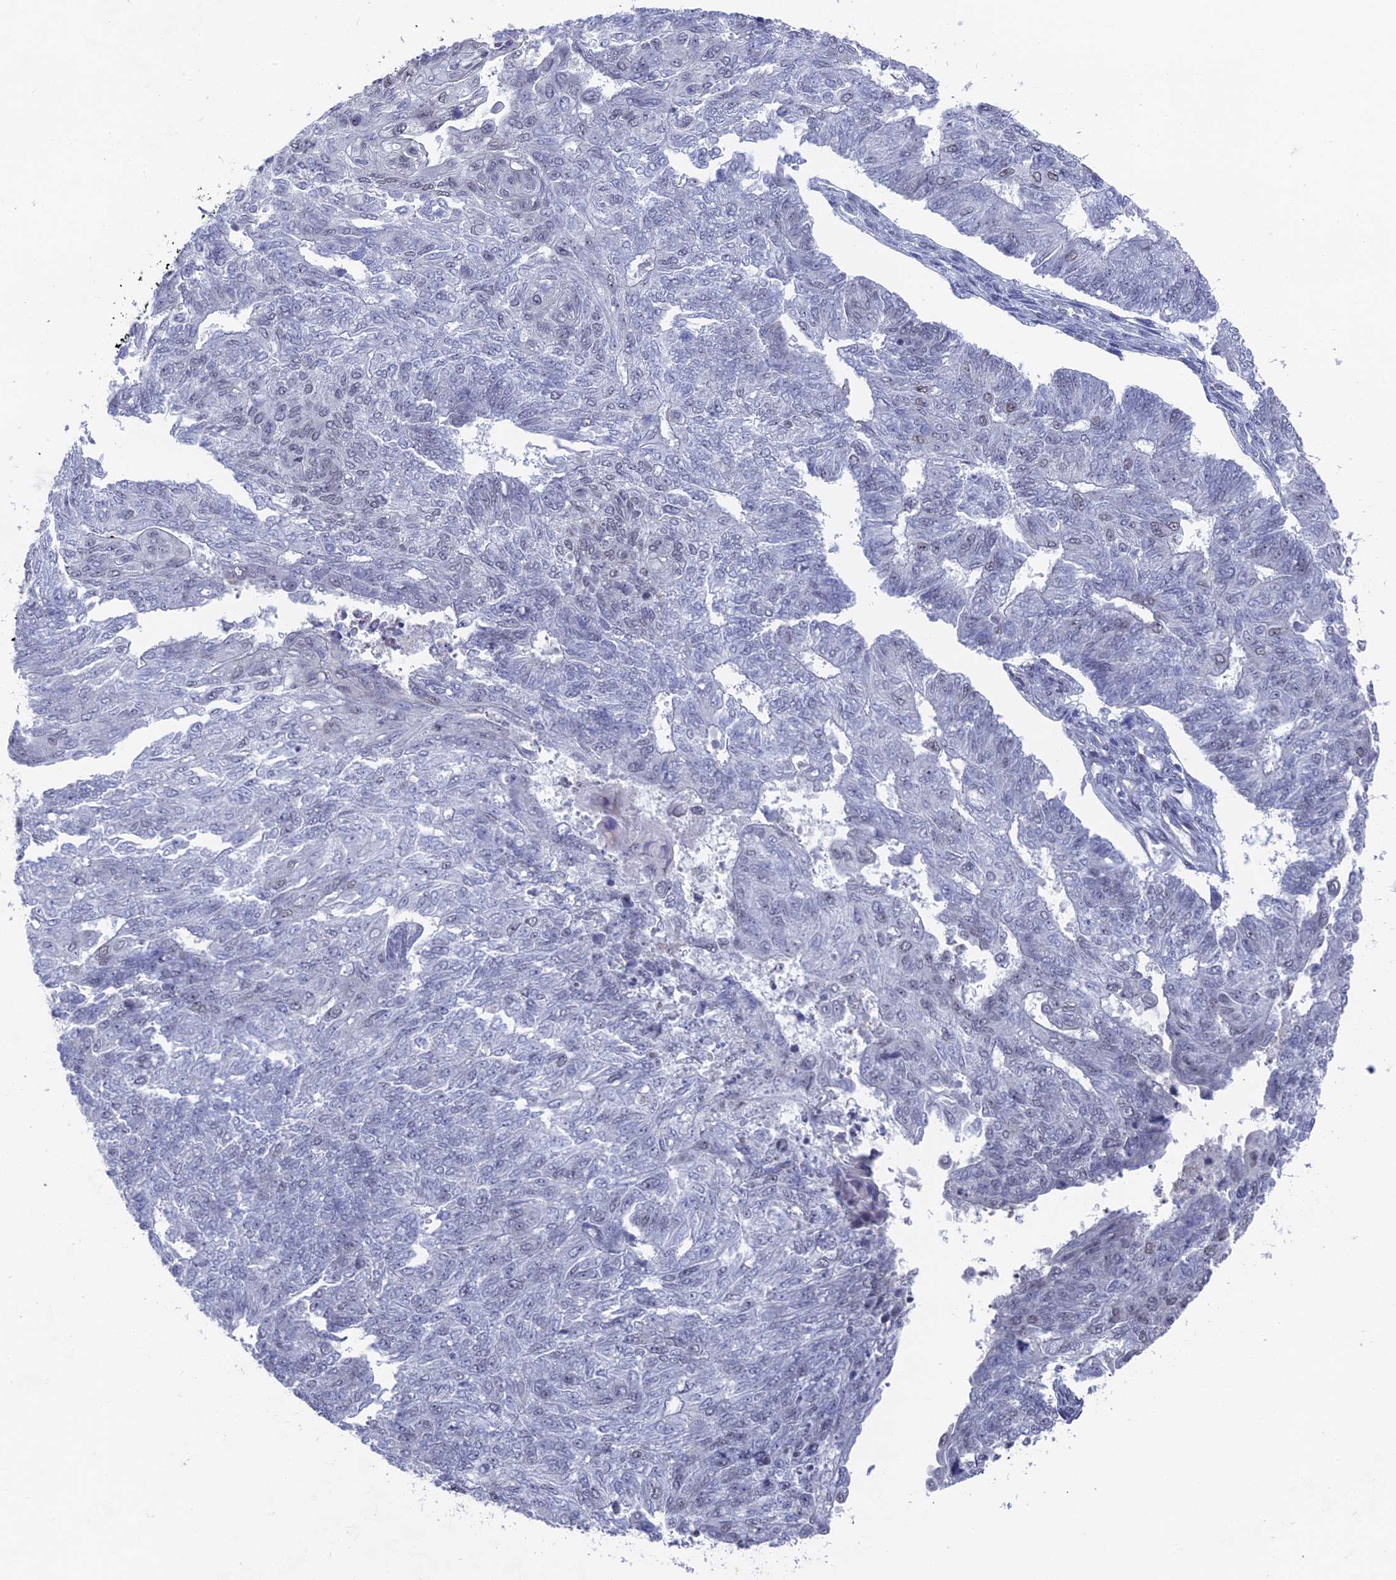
{"staining": {"intensity": "weak", "quantity": "<25%", "location": "nuclear"}, "tissue": "endometrial cancer", "cell_type": "Tumor cells", "image_type": "cancer", "snomed": [{"axis": "morphology", "description": "Adenocarcinoma, NOS"}, {"axis": "topography", "description": "Endometrium"}], "caption": "A histopathology image of human adenocarcinoma (endometrial) is negative for staining in tumor cells. (DAB (3,3'-diaminobenzidine) immunohistochemistry (IHC) visualized using brightfield microscopy, high magnification).", "gene": "FHIP2A", "patient": {"sex": "female", "age": 32}}